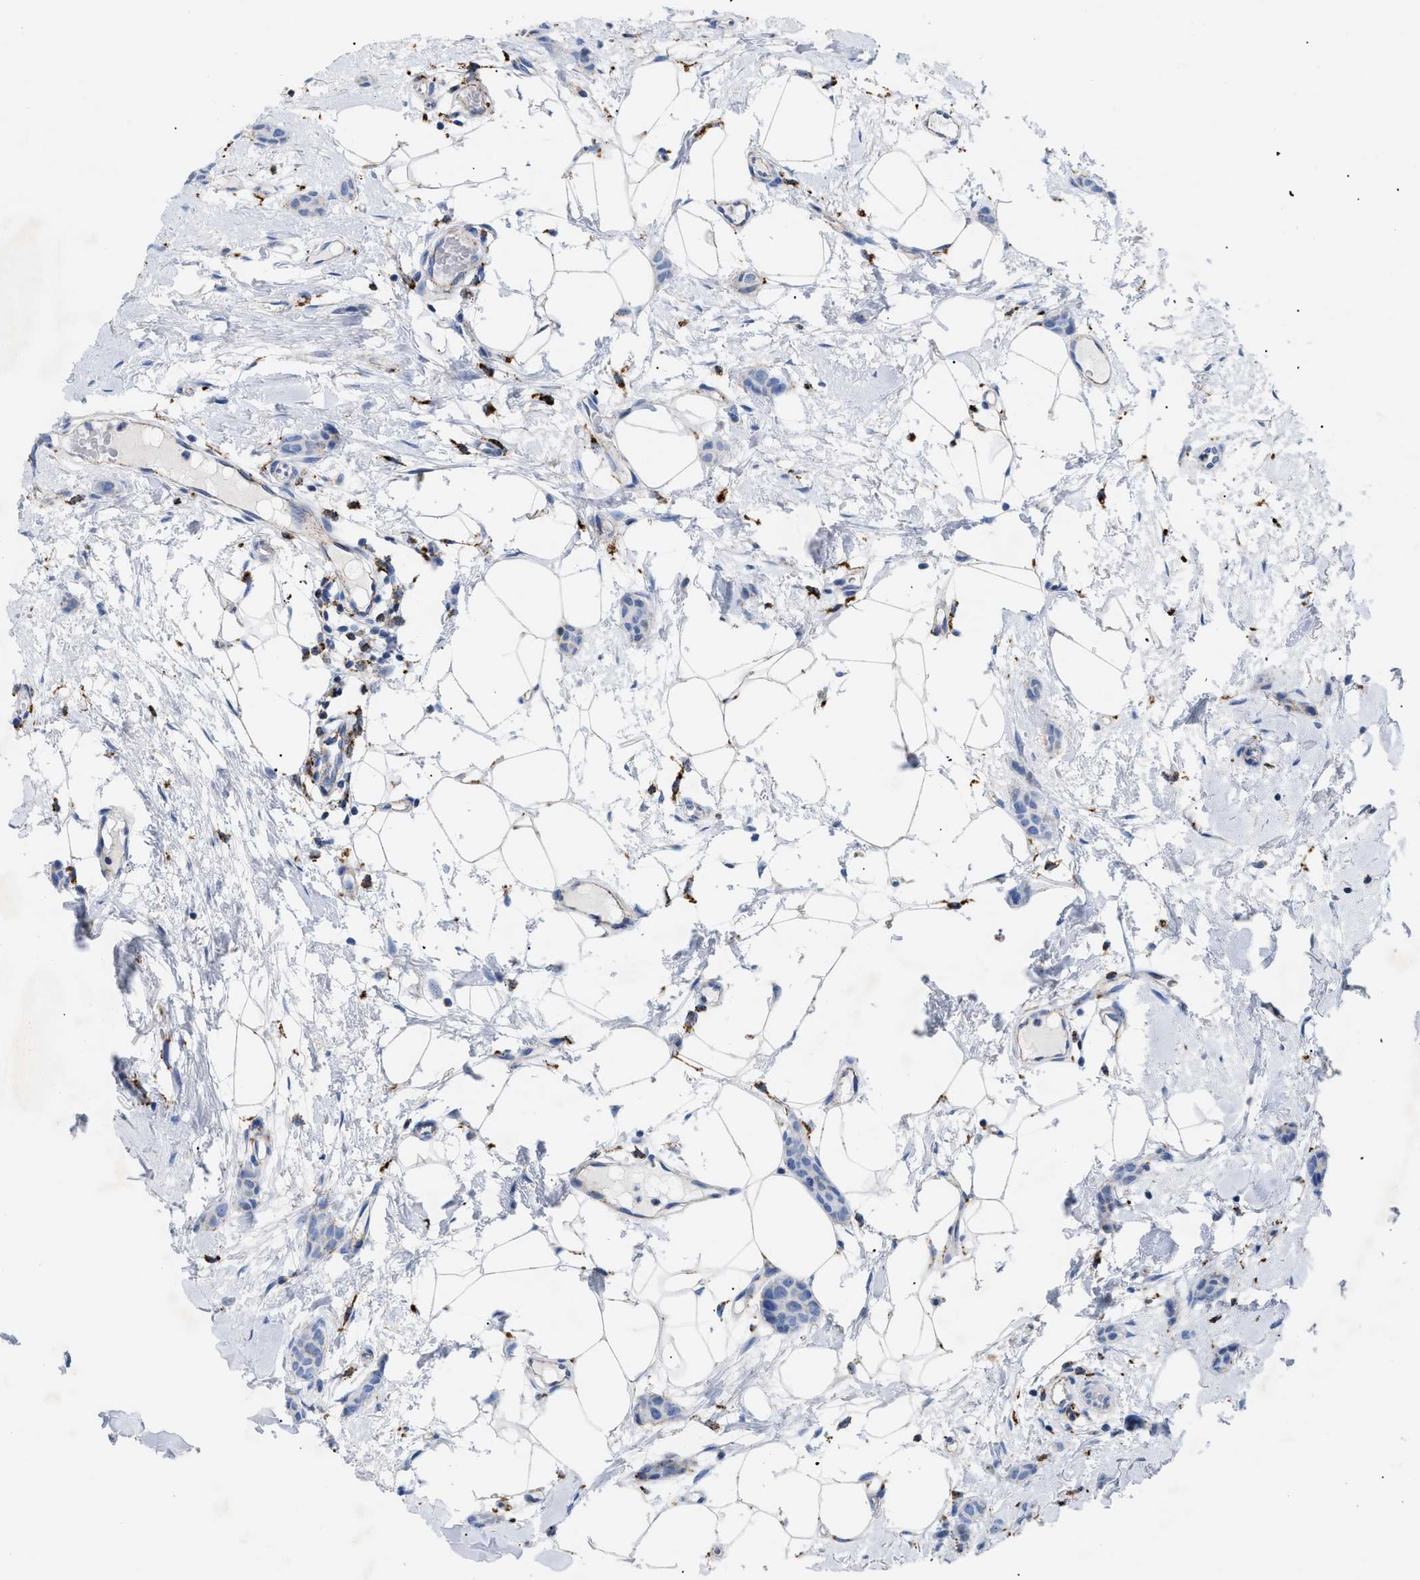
{"staining": {"intensity": "negative", "quantity": "none", "location": "none"}, "tissue": "breast cancer", "cell_type": "Tumor cells", "image_type": "cancer", "snomed": [{"axis": "morphology", "description": "Lobular carcinoma"}, {"axis": "topography", "description": "Skin"}, {"axis": "topography", "description": "Breast"}], "caption": "Tumor cells show no significant positivity in breast lobular carcinoma. The staining was performed using DAB (3,3'-diaminobenzidine) to visualize the protein expression in brown, while the nuclei were stained in blue with hematoxylin (Magnification: 20x).", "gene": "DRAM2", "patient": {"sex": "female", "age": 46}}